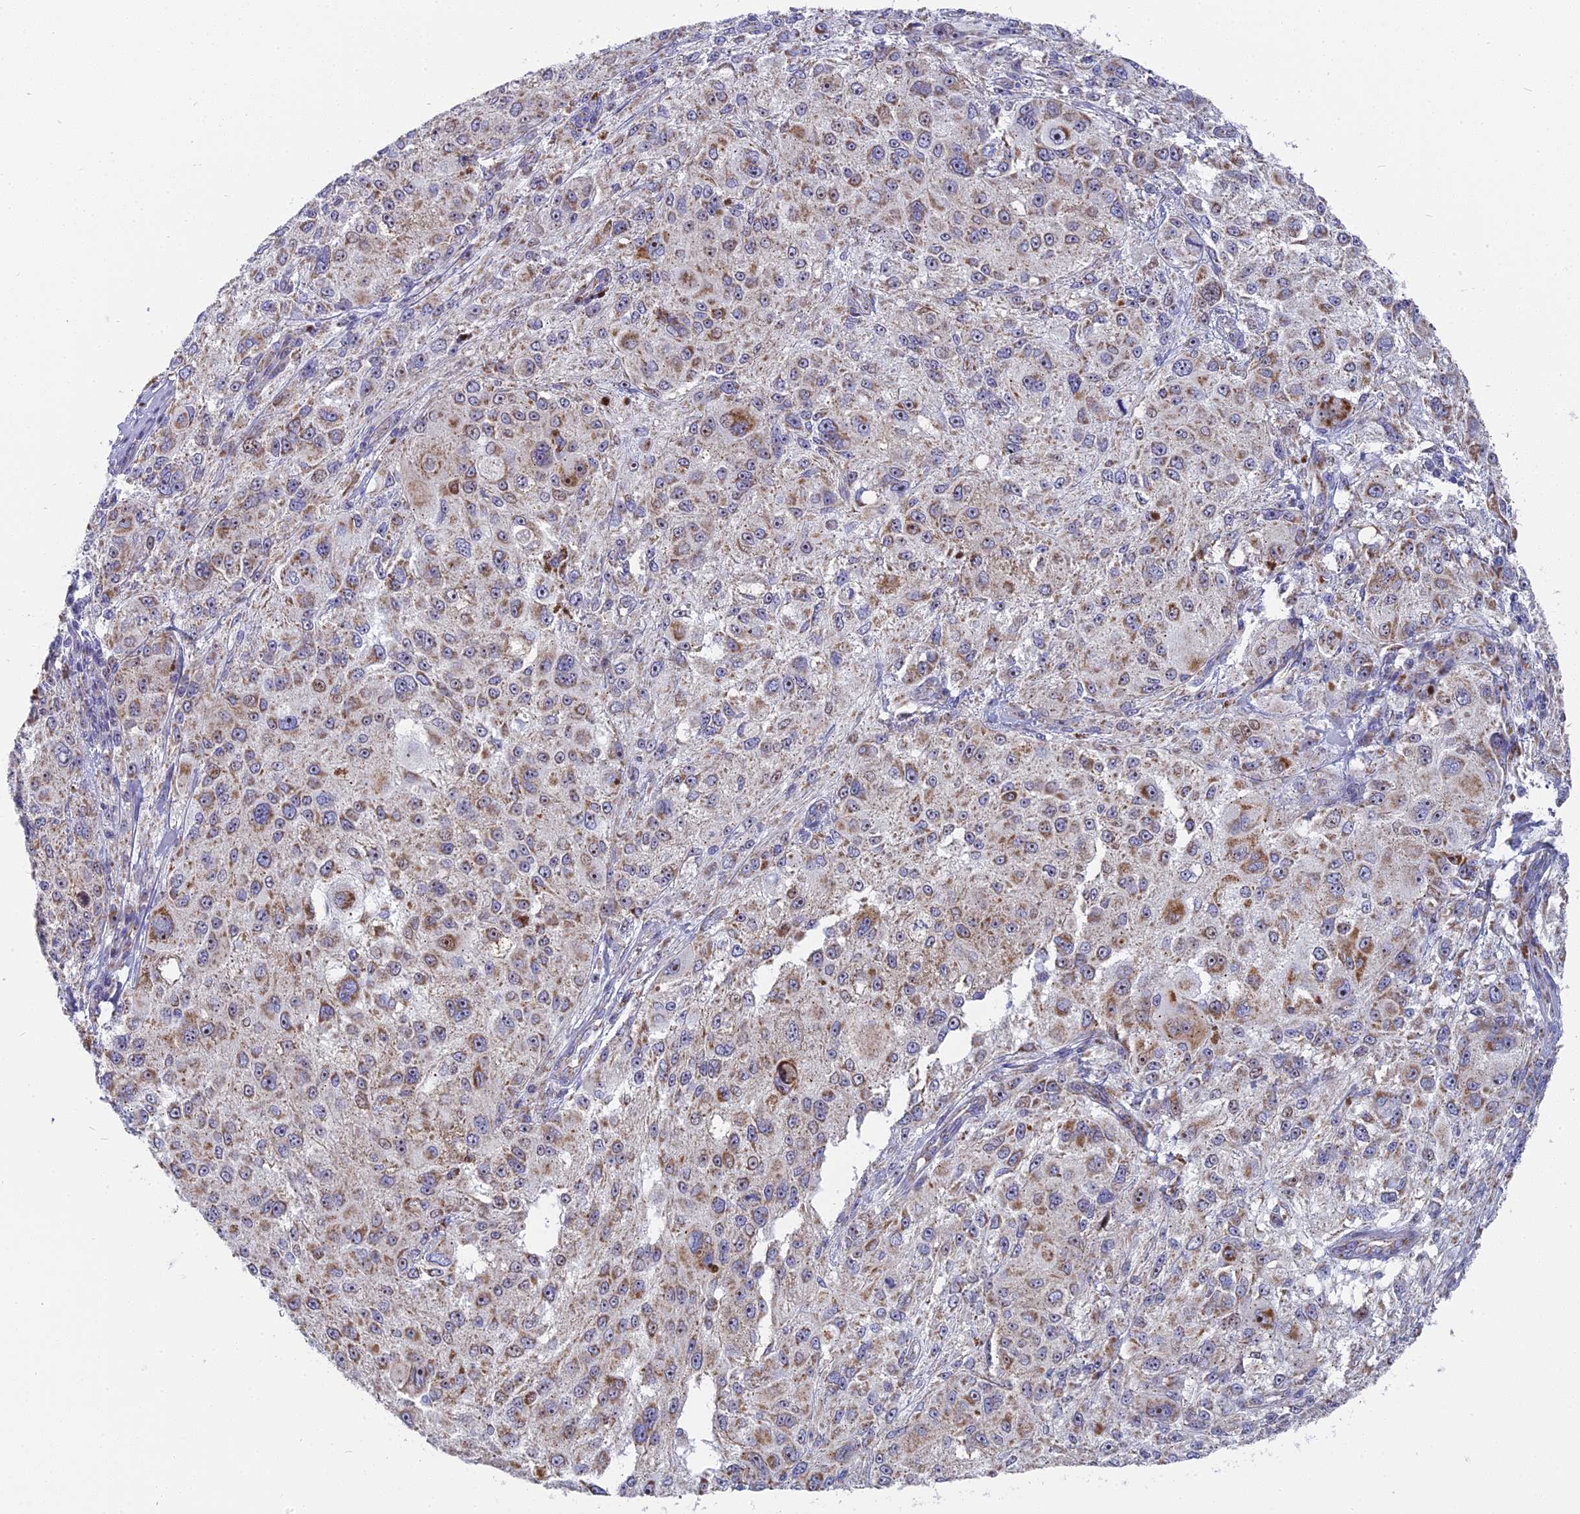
{"staining": {"intensity": "weak", "quantity": "25%-75%", "location": "cytoplasmic/membranous"}, "tissue": "melanoma", "cell_type": "Tumor cells", "image_type": "cancer", "snomed": [{"axis": "morphology", "description": "Necrosis, NOS"}, {"axis": "morphology", "description": "Malignant melanoma, NOS"}, {"axis": "topography", "description": "Skin"}], "caption": "An immunohistochemistry histopathology image of tumor tissue is shown. Protein staining in brown labels weak cytoplasmic/membranous positivity in melanoma within tumor cells.", "gene": "DTWD1", "patient": {"sex": "female", "age": 87}}